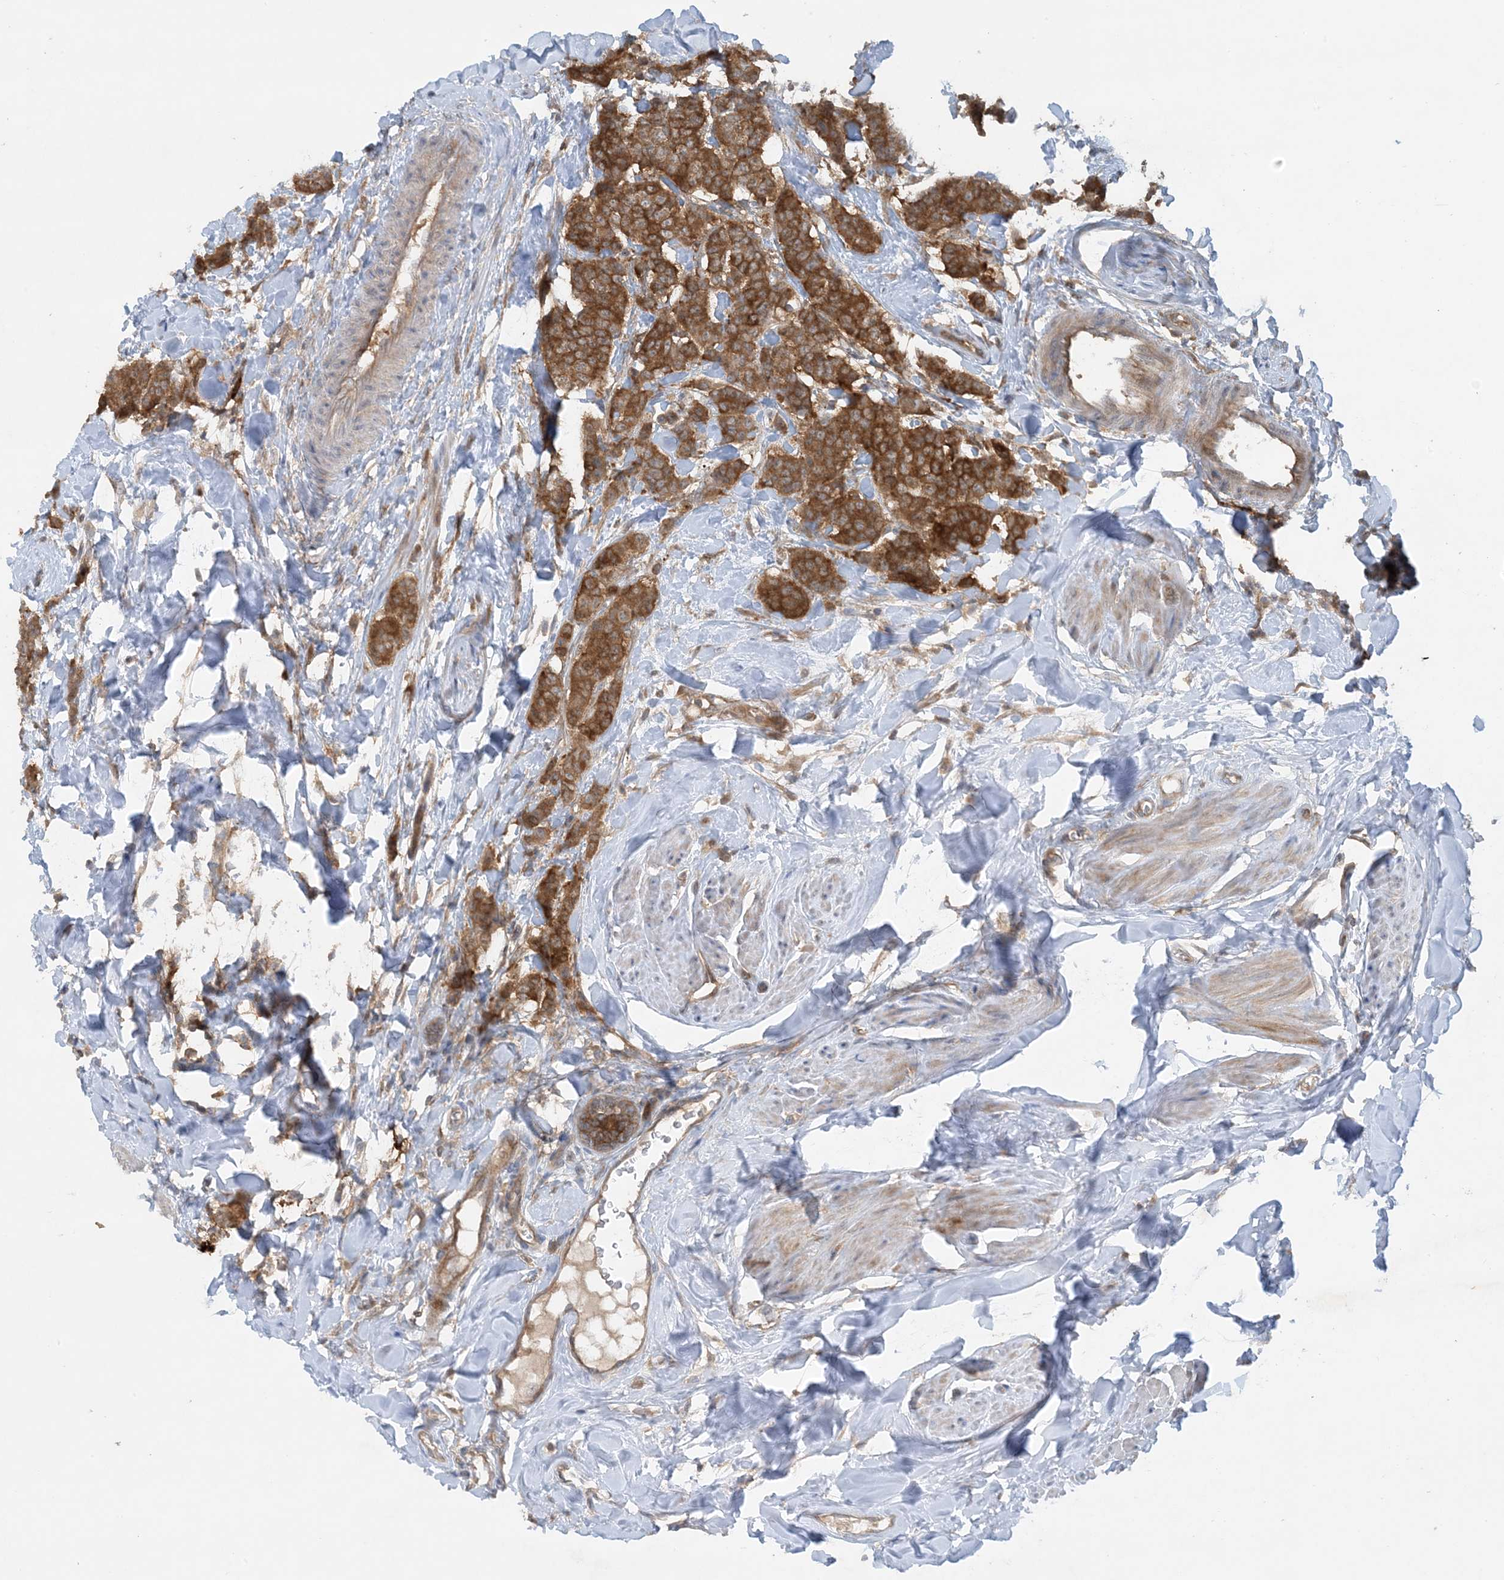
{"staining": {"intensity": "moderate", "quantity": ">75%", "location": "cytoplasmic/membranous"}, "tissue": "breast cancer", "cell_type": "Tumor cells", "image_type": "cancer", "snomed": [{"axis": "morphology", "description": "Duct carcinoma"}, {"axis": "topography", "description": "Breast"}], "caption": "High-power microscopy captured an immunohistochemistry (IHC) image of breast cancer (invasive ductal carcinoma), revealing moderate cytoplasmic/membranous expression in about >75% of tumor cells.", "gene": "STAM2", "patient": {"sex": "female", "age": 40}}